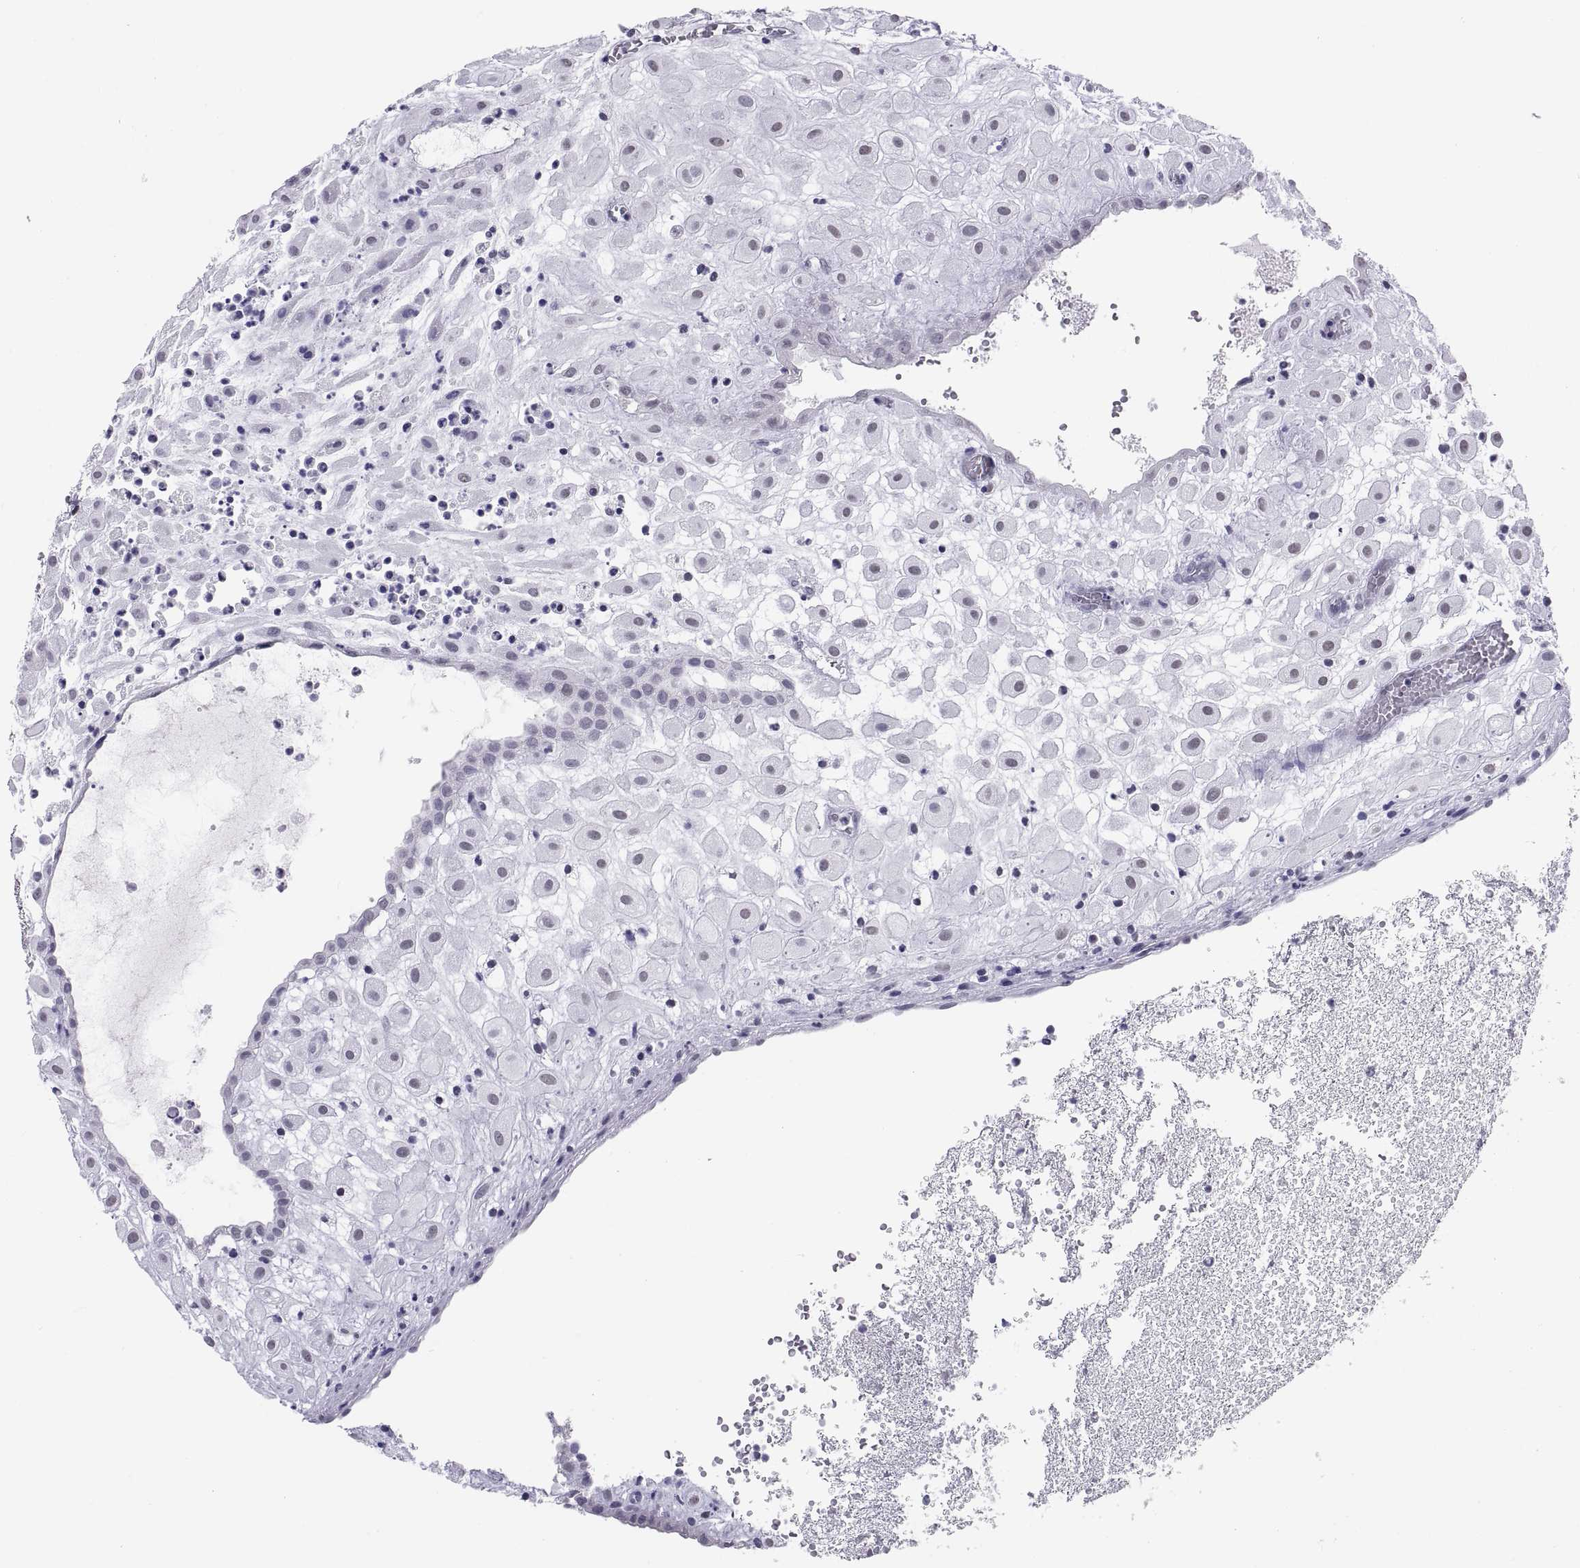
{"staining": {"intensity": "negative", "quantity": "none", "location": "none"}, "tissue": "placenta", "cell_type": "Decidual cells", "image_type": "normal", "snomed": [{"axis": "morphology", "description": "Normal tissue, NOS"}, {"axis": "topography", "description": "Placenta"}], "caption": "IHC of benign placenta shows no positivity in decidual cells.", "gene": "NEUROD6", "patient": {"sex": "female", "age": 24}}